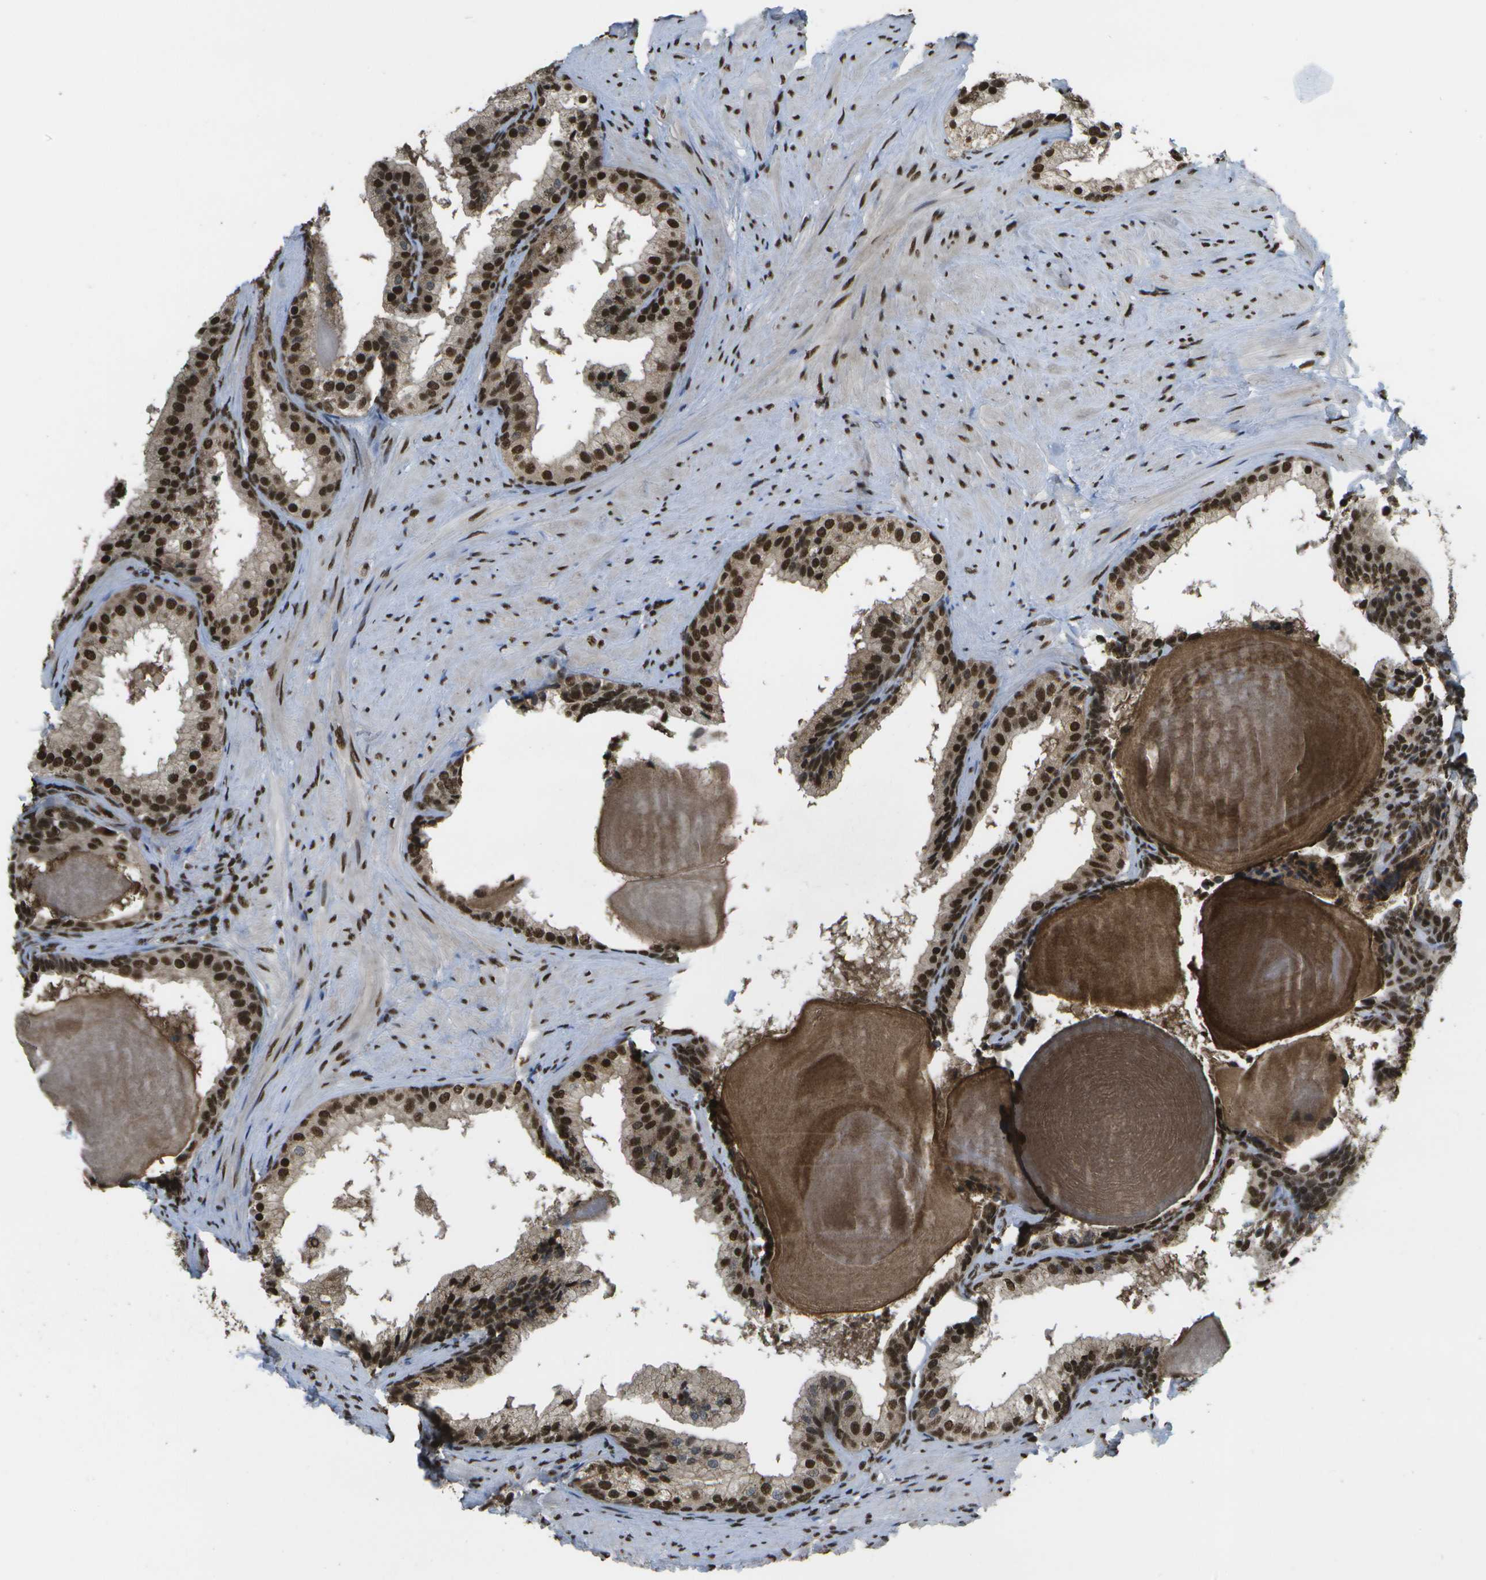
{"staining": {"intensity": "strong", "quantity": ">75%", "location": "cytoplasmic/membranous,nuclear"}, "tissue": "prostate cancer", "cell_type": "Tumor cells", "image_type": "cancer", "snomed": [{"axis": "morphology", "description": "Adenocarcinoma, Low grade"}, {"axis": "topography", "description": "Prostate"}], "caption": "This photomicrograph demonstrates prostate adenocarcinoma (low-grade) stained with IHC to label a protein in brown. The cytoplasmic/membranous and nuclear of tumor cells show strong positivity for the protein. Nuclei are counter-stained blue.", "gene": "SPEN", "patient": {"sex": "male", "age": 69}}